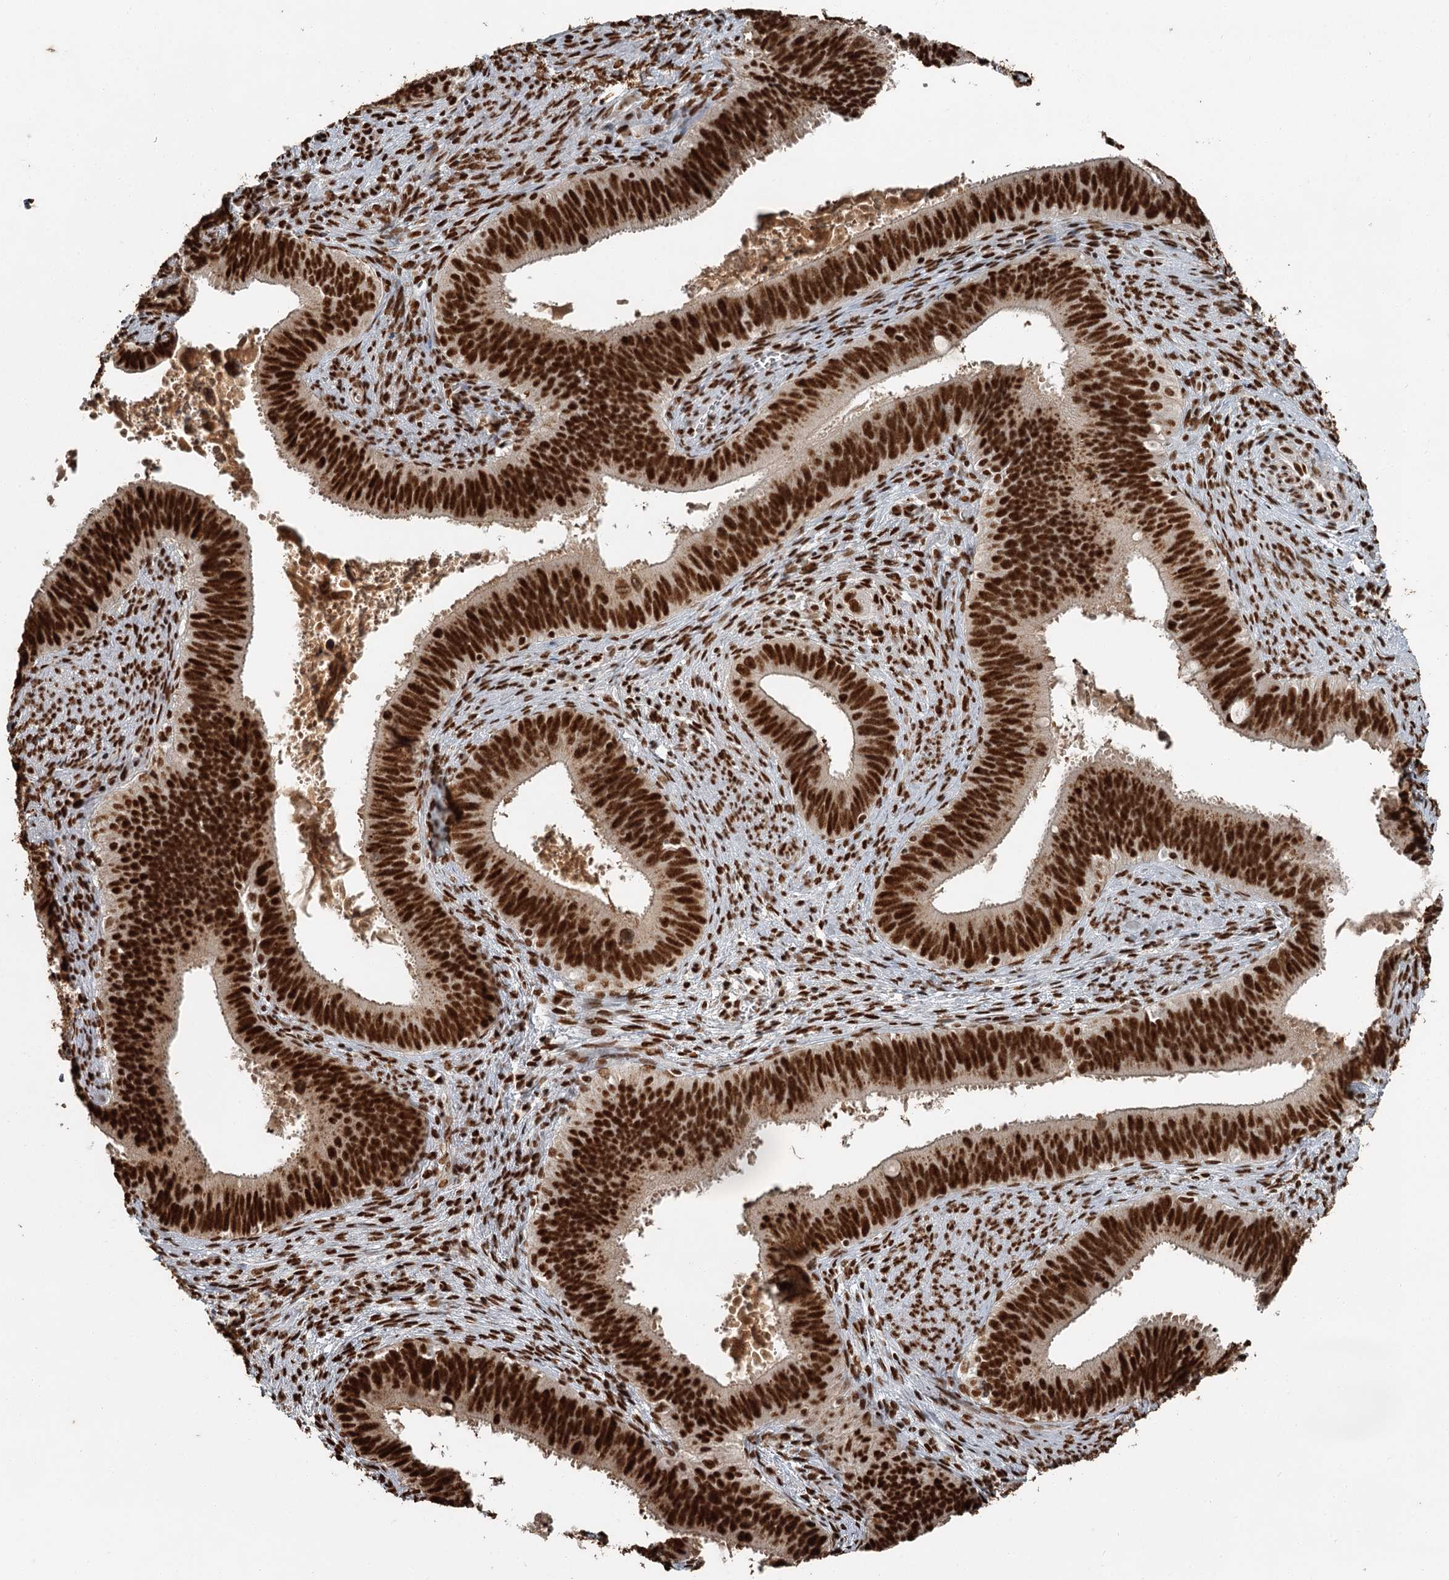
{"staining": {"intensity": "strong", "quantity": ">75%", "location": "nuclear"}, "tissue": "cervical cancer", "cell_type": "Tumor cells", "image_type": "cancer", "snomed": [{"axis": "morphology", "description": "Adenocarcinoma, NOS"}, {"axis": "topography", "description": "Cervix"}], "caption": "This is an image of immunohistochemistry (IHC) staining of cervical adenocarcinoma, which shows strong expression in the nuclear of tumor cells.", "gene": "RBBP7", "patient": {"sex": "female", "age": 42}}